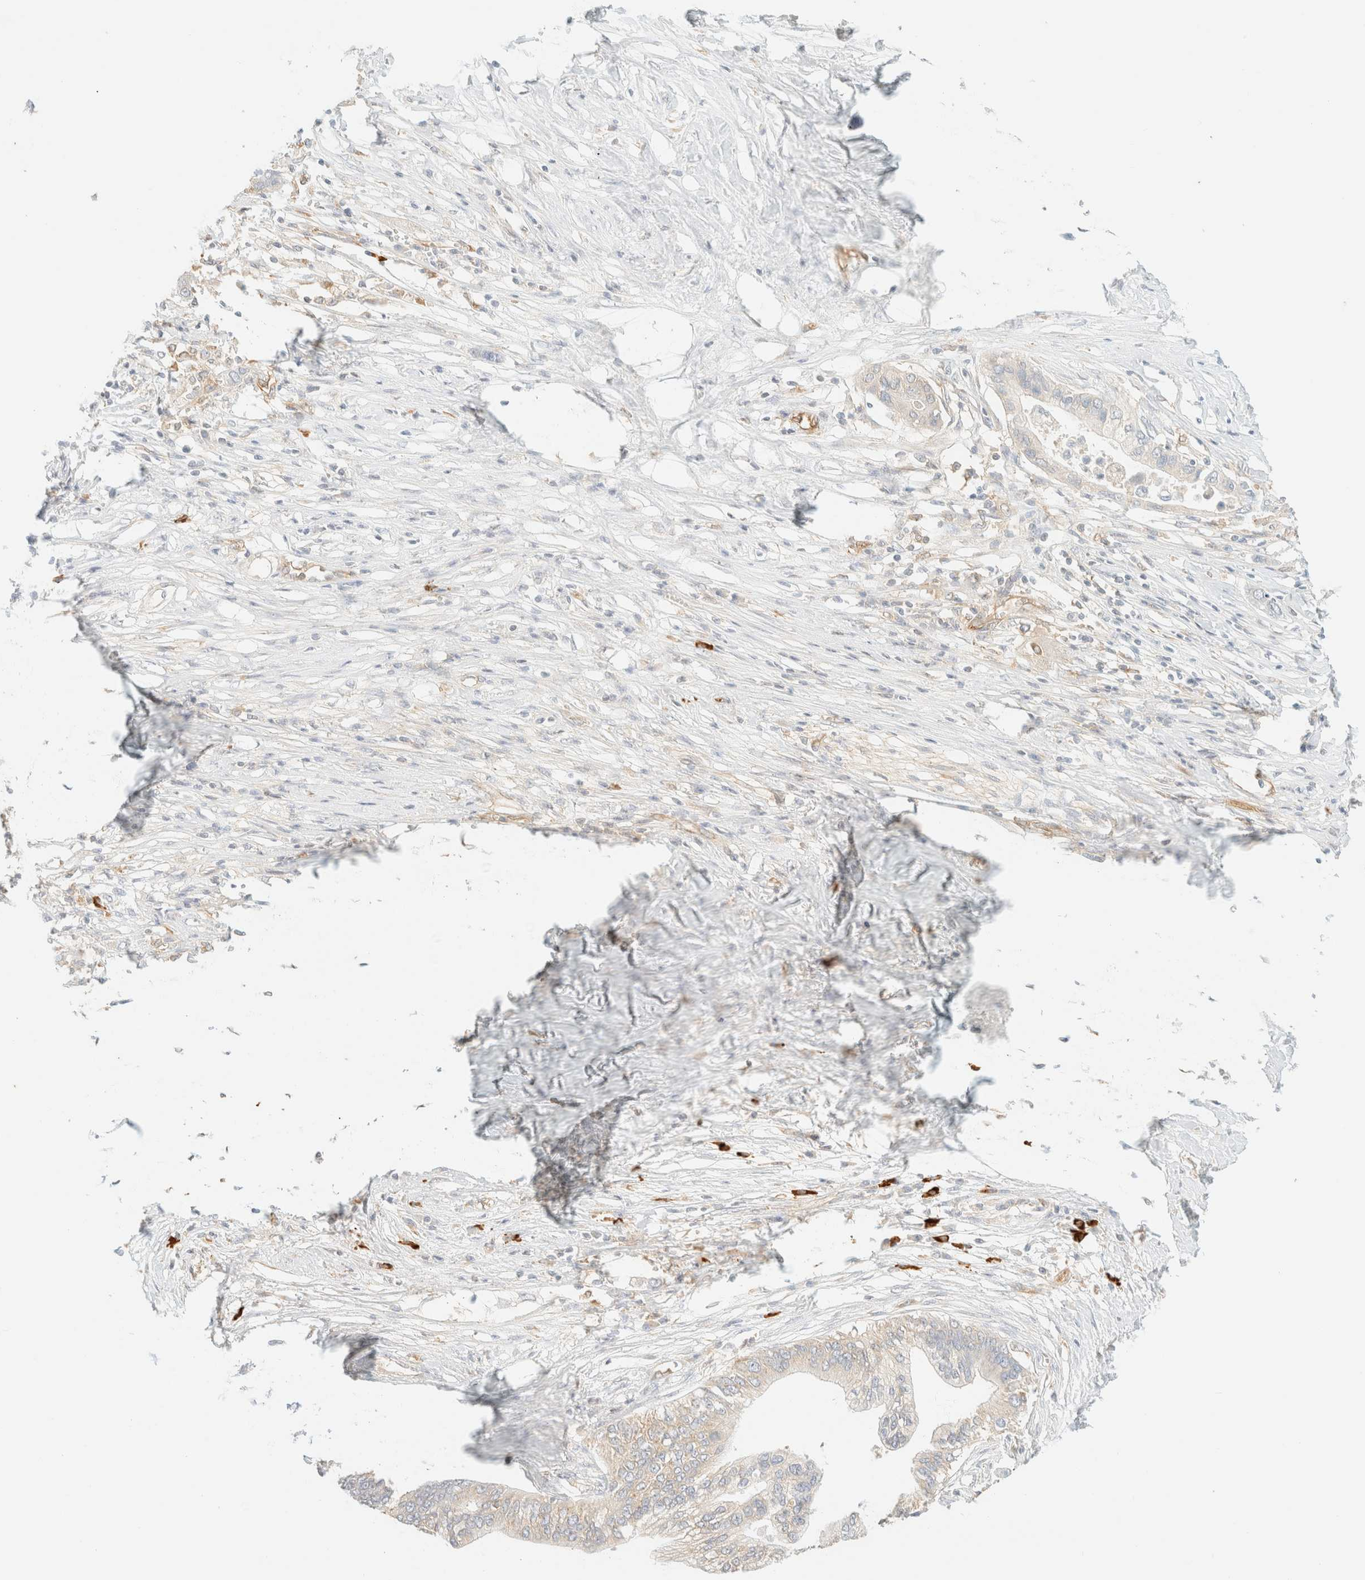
{"staining": {"intensity": "weak", "quantity": "<25%", "location": "cytoplasmic/membranous"}, "tissue": "pancreatic cancer", "cell_type": "Tumor cells", "image_type": "cancer", "snomed": [{"axis": "morphology", "description": "Normal tissue, NOS"}, {"axis": "morphology", "description": "Adenocarcinoma, NOS"}, {"axis": "topography", "description": "Pancreas"}, {"axis": "topography", "description": "Peripheral nerve tissue"}], "caption": "An immunohistochemistry image of pancreatic cancer (adenocarcinoma) is shown. There is no staining in tumor cells of pancreatic cancer (adenocarcinoma).", "gene": "FHOD1", "patient": {"sex": "male", "age": 59}}